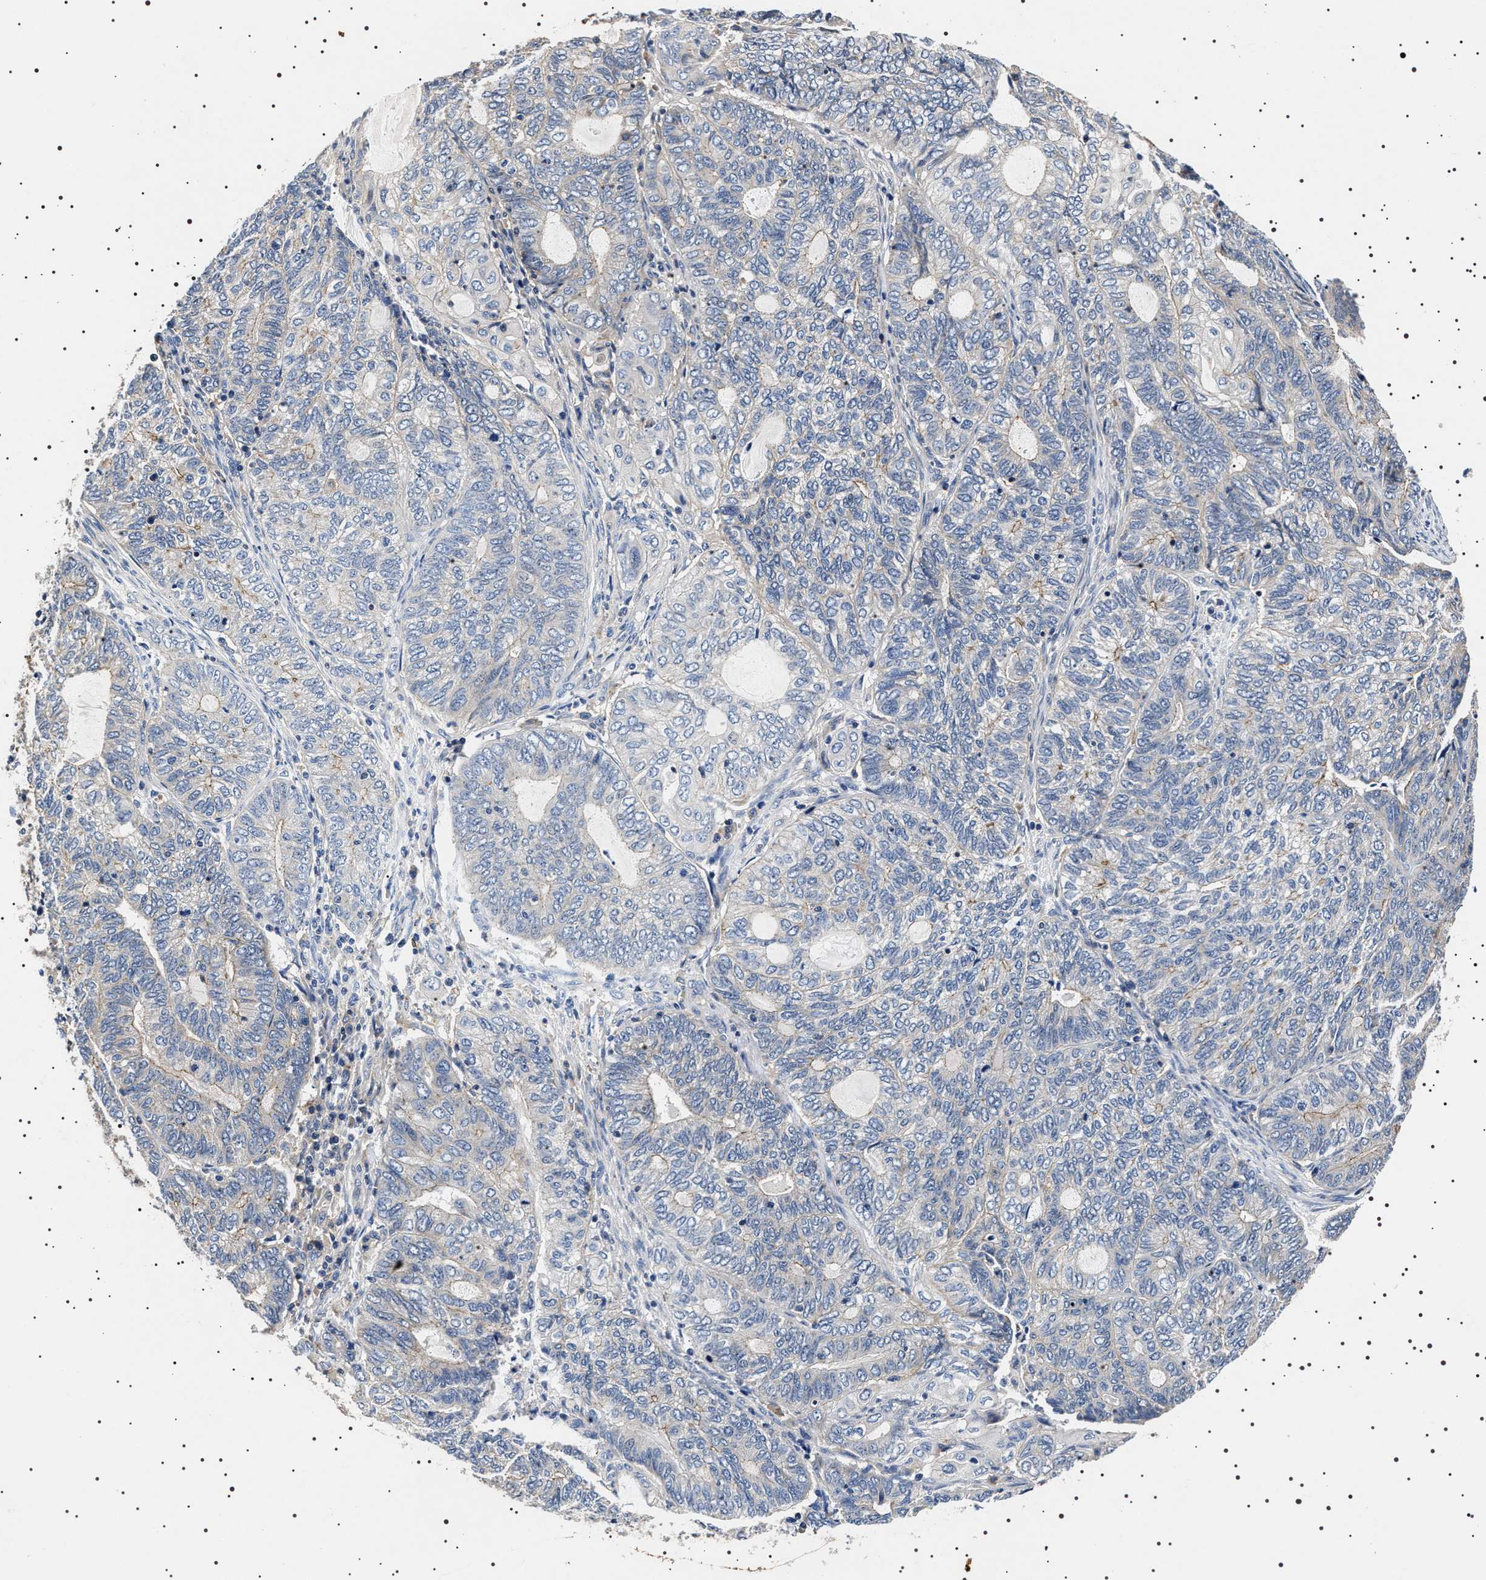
{"staining": {"intensity": "moderate", "quantity": "<25%", "location": "cytoplasmic/membranous"}, "tissue": "endometrial cancer", "cell_type": "Tumor cells", "image_type": "cancer", "snomed": [{"axis": "morphology", "description": "Adenocarcinoma, NOS"}, {"axis": "topography", "description": "Uterus"}, {"axis": "topography", "description": "Endometrium"}], "caption": "Moderate cytoplasmic/membranous protein staining is appreciated in approximately <25% of tumor cells in endometrial cancer. (Brightfield microscopy of DAB IHC at high magnification).", "gene": "SLC4A7", "patient": {"sex": "female", "age": 70}}